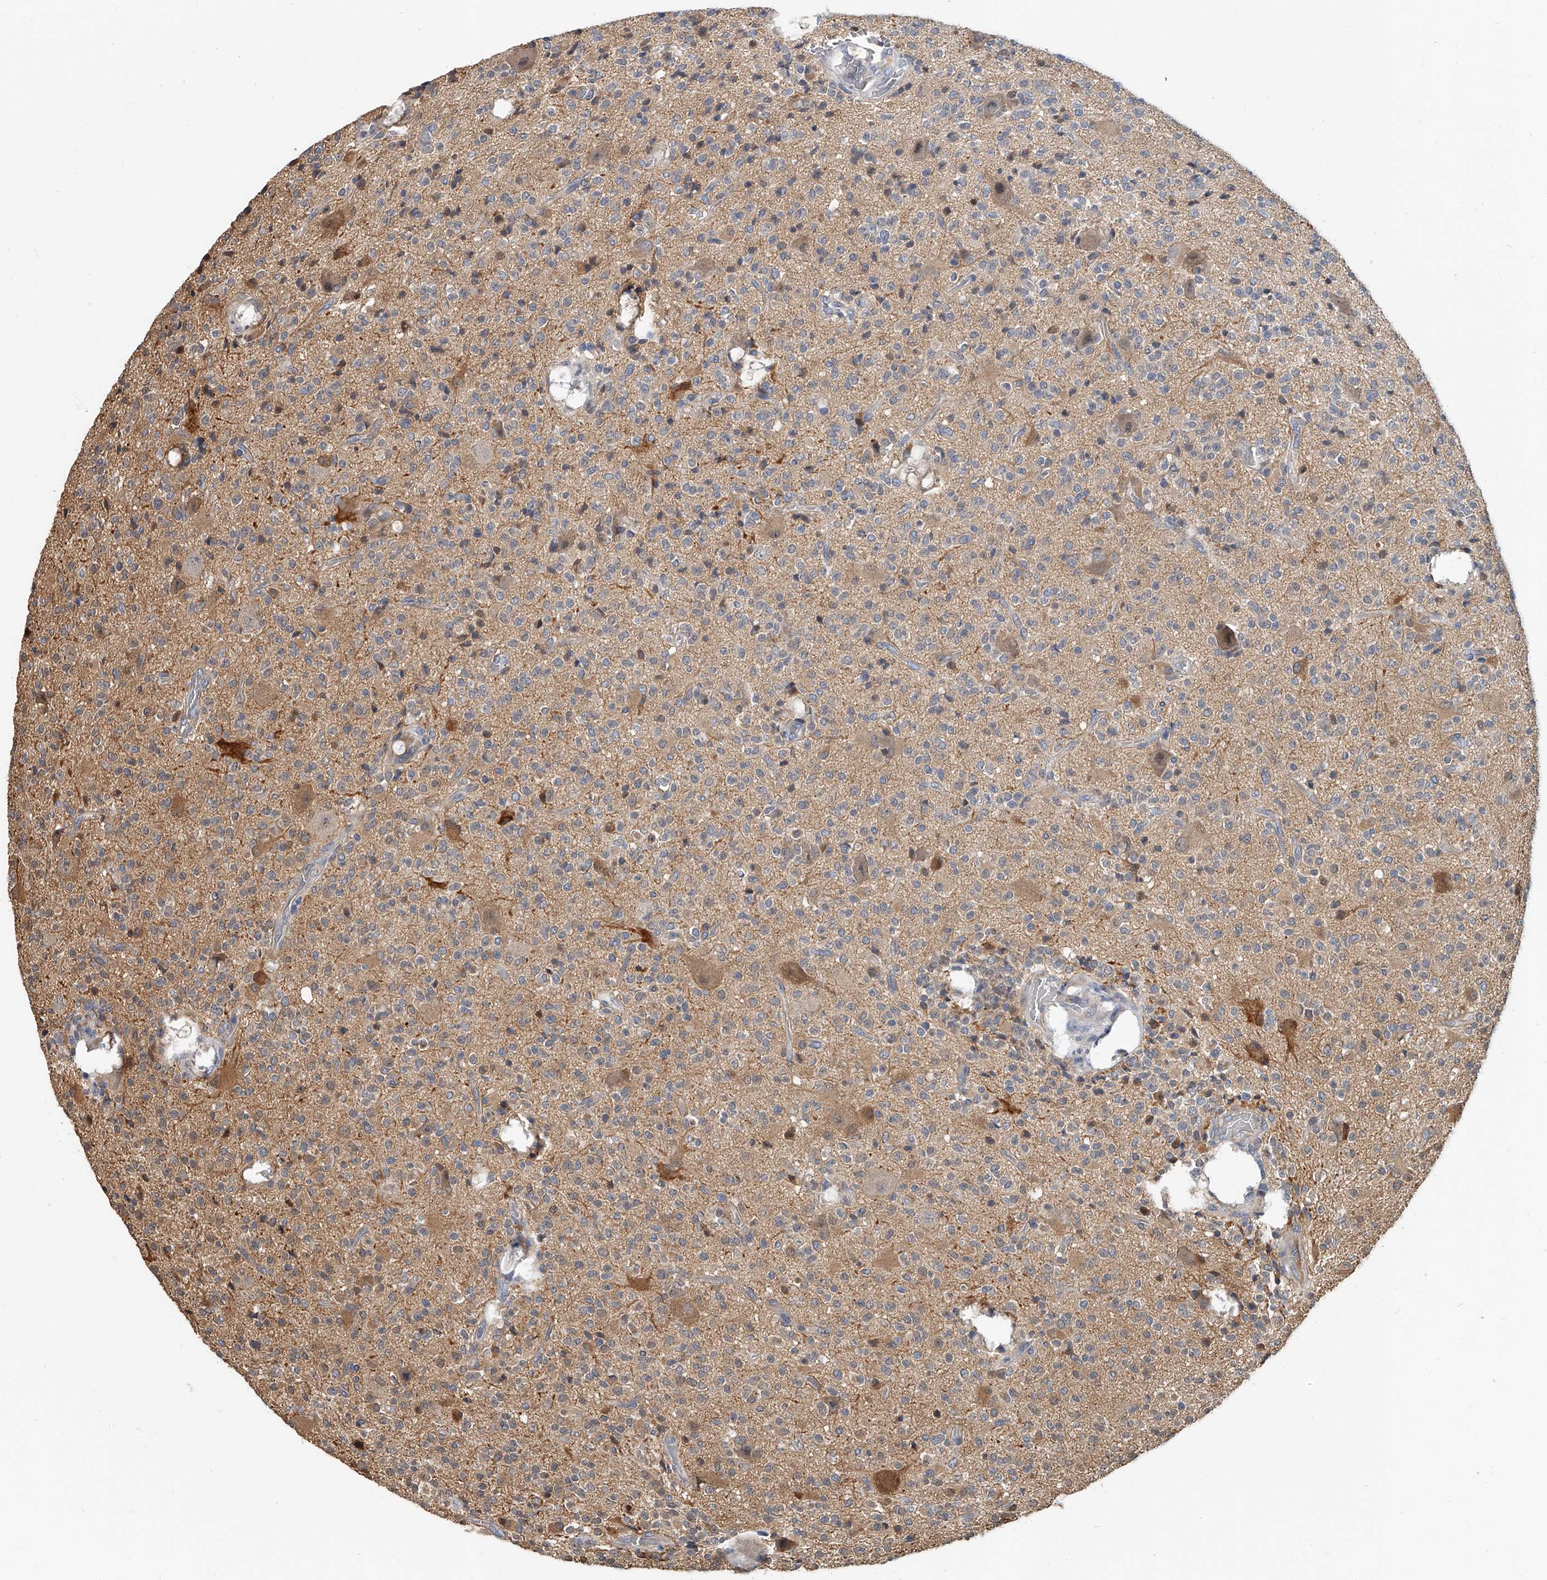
{"staining": {"intensity": "weak", "quantity": "<25%", "location": "cytoplasmic/membranous"}, "tissue": "glioma", "cell_type": "Tumor cells", "image_type": "cancer", "snomed": [{"axis": "morphology", "description": "Glioma, malignant, High grade"}, {"axis": "topography", "description": "Brain"}], "caption": "This image is of glioma stained with IHC to label a protein in brown with the nuclei are counter-stained blue. There is no expression in tumor cells.", "gene": "CD200", "patient": {"sex": "male", "age": 34}}